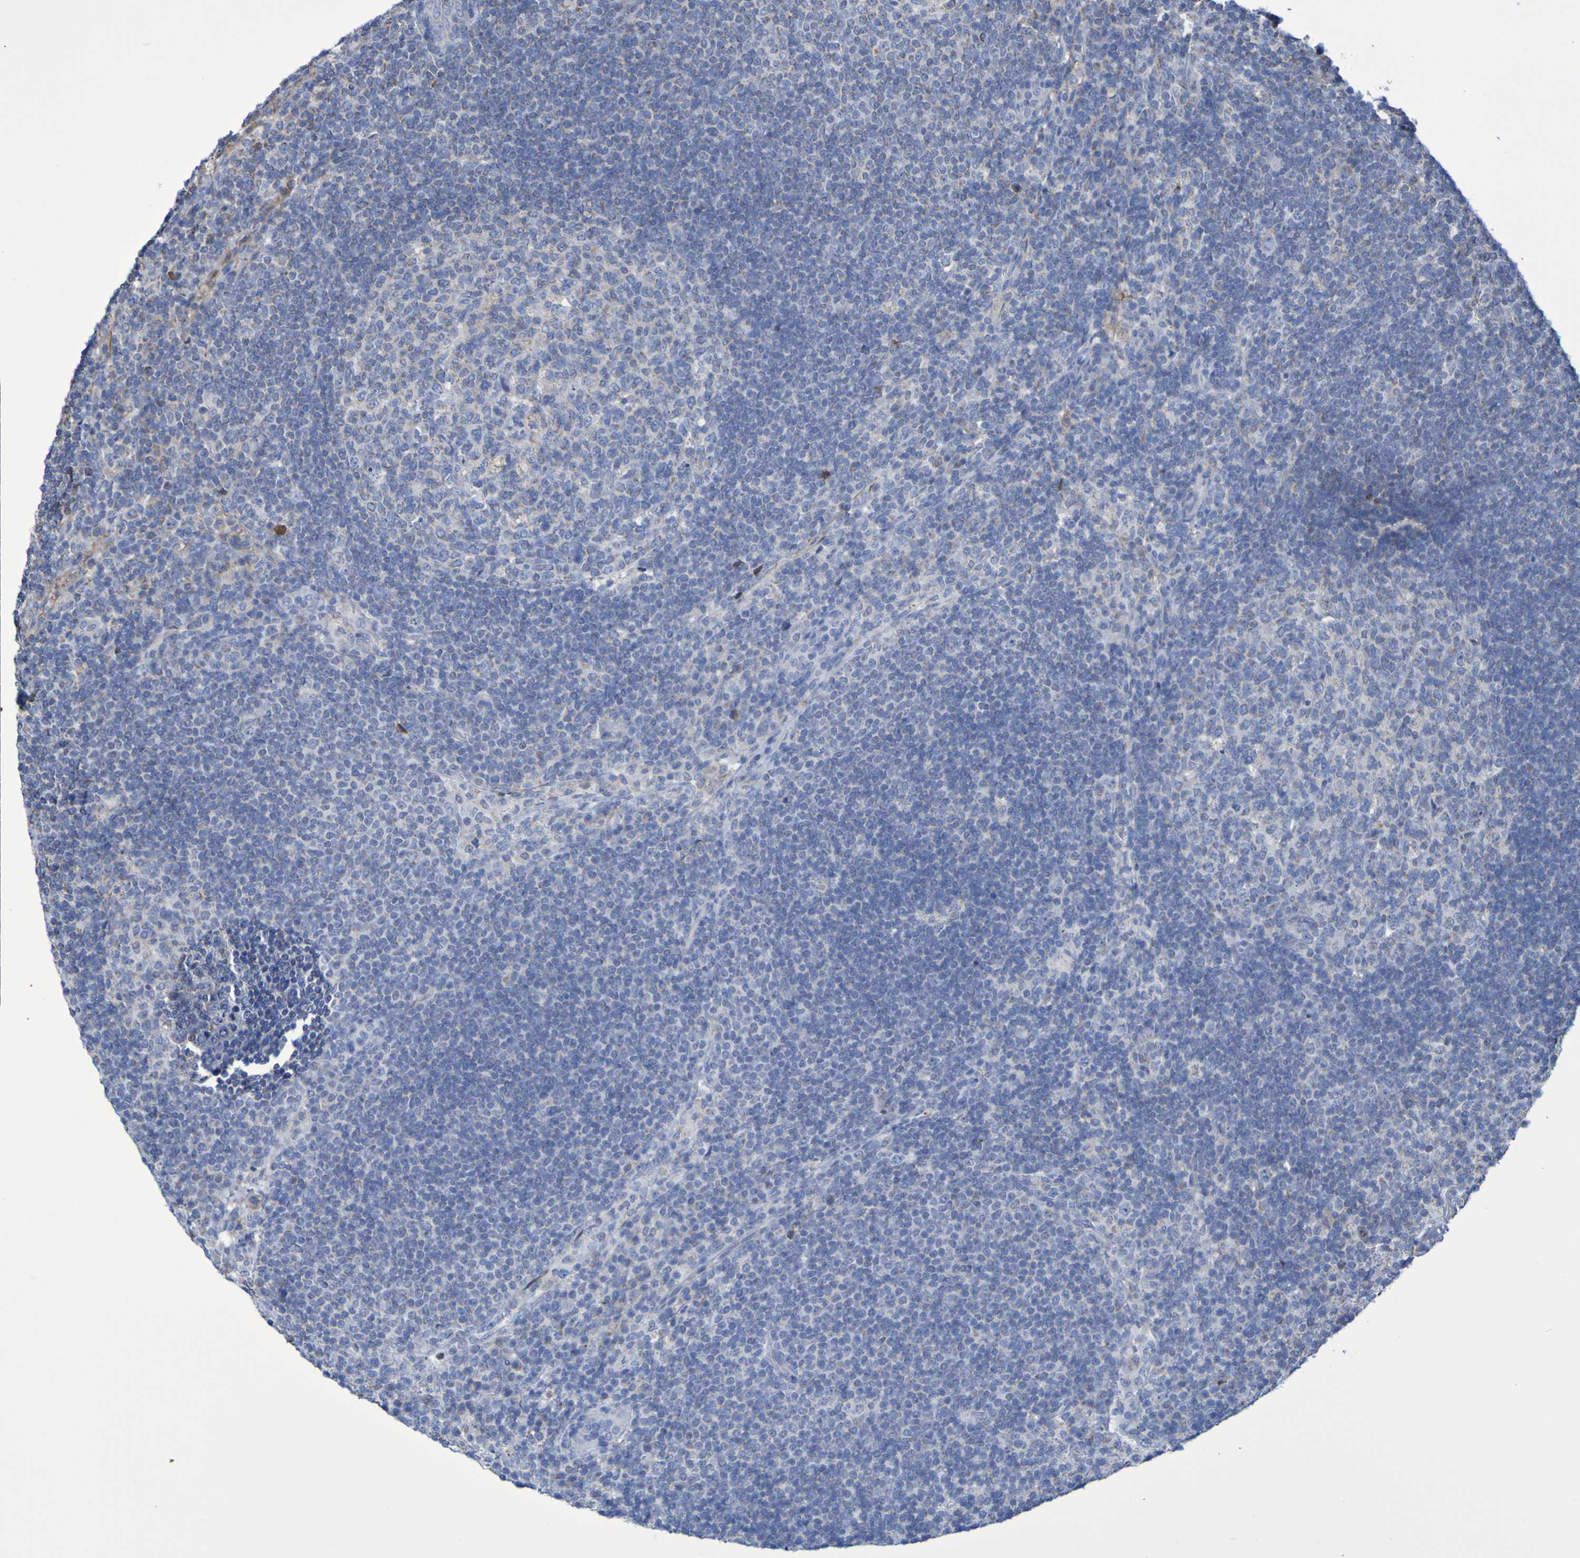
{"staining": {"intensity": "weak", "quantity": "<25%", "location": "cytoplasmic/membranous"}, "tissue": "lymph node", "cell_type": "Germinal center cells", "image_type": "normal", "snomed": [{"axis": "morphology", "description": "Normal tissue, NOS"}, {"axis": "topography", "description": "Lymph node"}], "caption": "DAB (3,3'-diaminobenzidine) immunohistochemical staining of benign human lymph node reveals no significant expression in germinal center cells. Nuclei are stained in blue.", "gene": "CNTN2", "patient": {"sex": "female", "age": 53}}